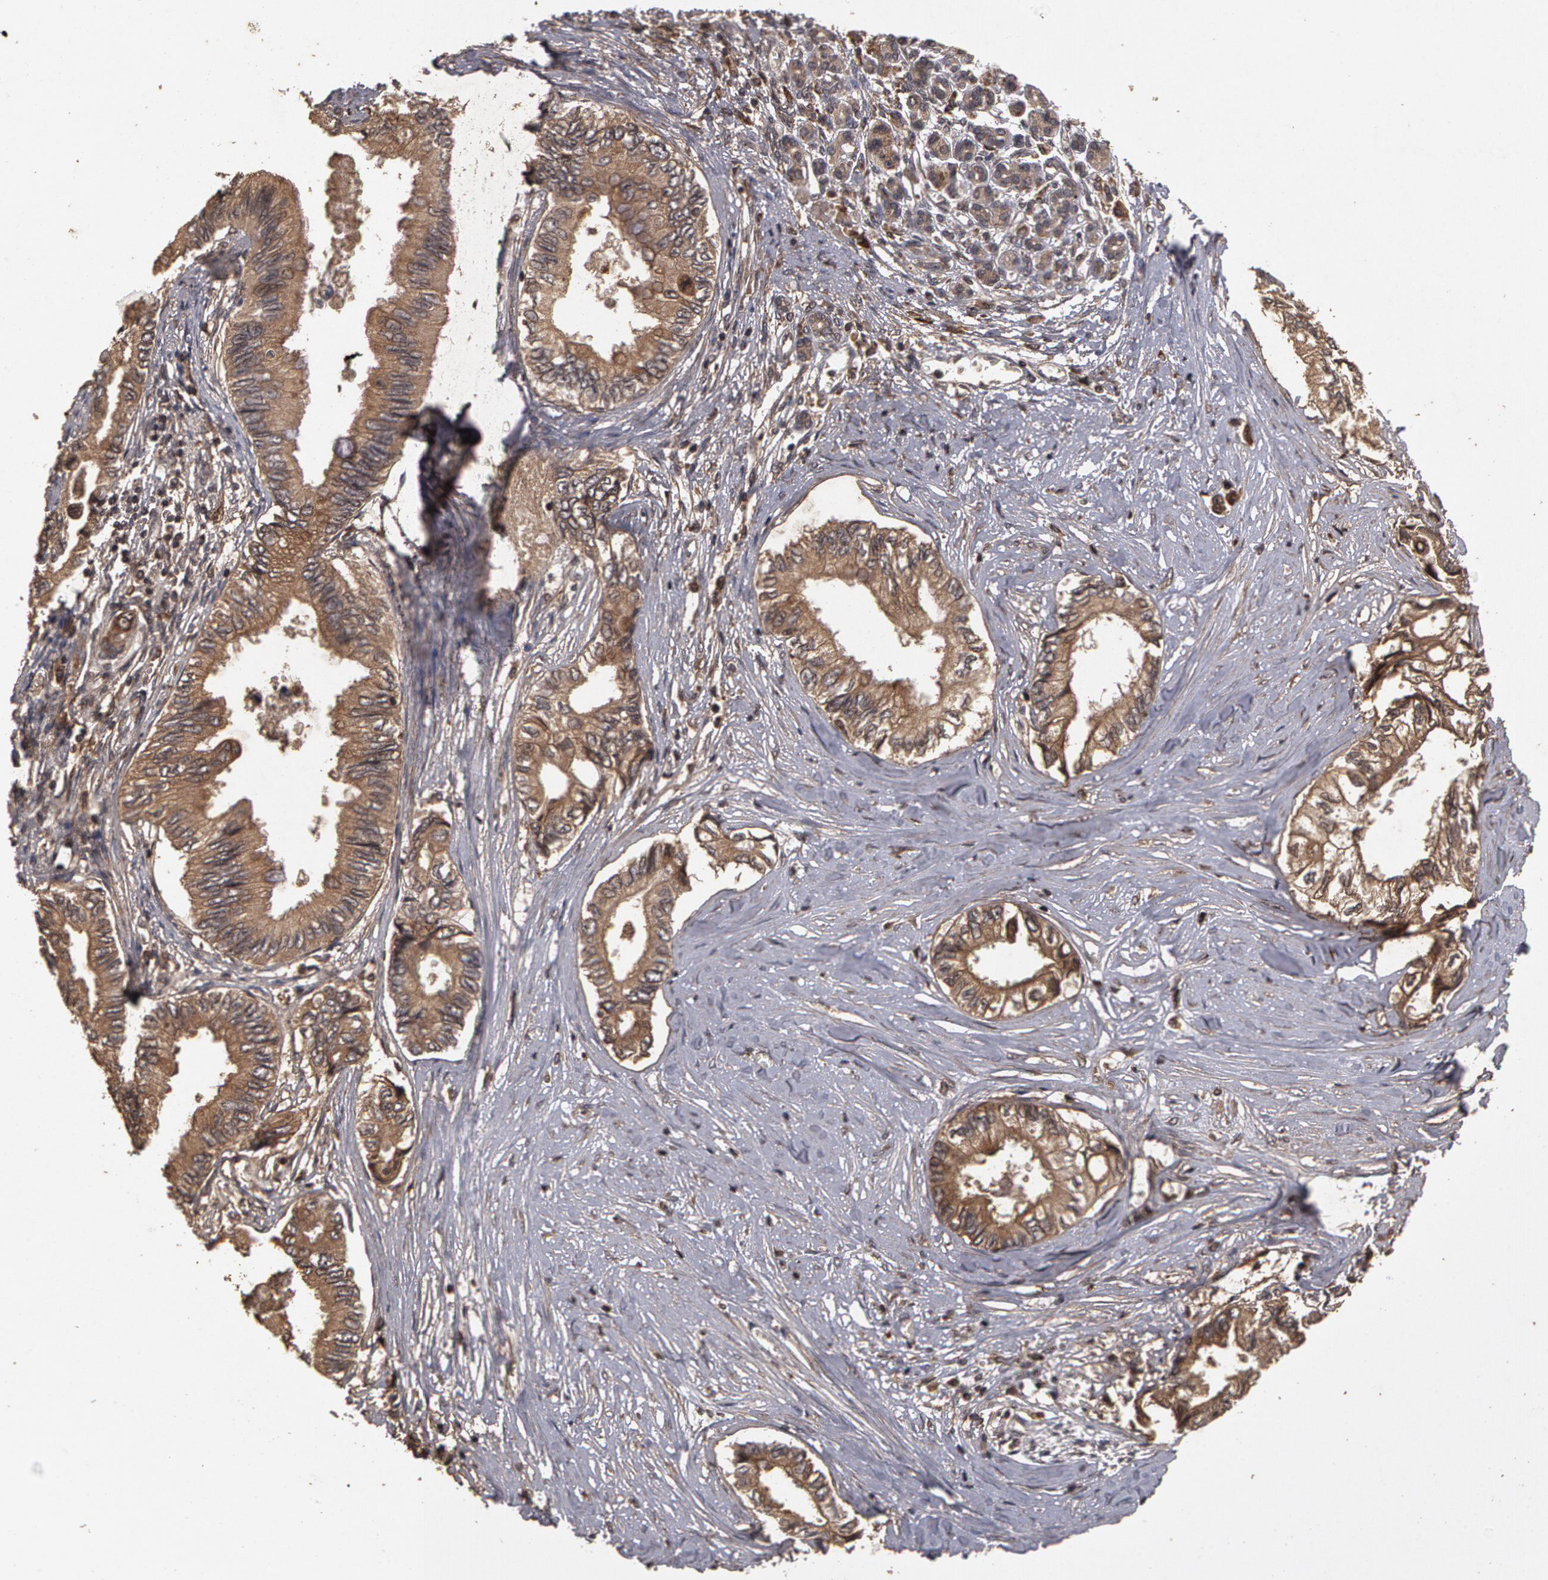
{"staining": {"intensity": "weak", "quantity": ">75%", "location": "cytoplasmic/membranous"}, "tissue": "pancreatic cancer", "cell_type": "Tumor cells", "image_type": "cancer", "snomed": [{"axis": "morphology", "description": "Adenocarcinoma, NOS"}, {"axis": "topography", "description": "Pancreas"}], "caption": "A micrograph of human pancreatic cancer (adenocarcinoma) stained for a protein reveals weak cytoplasmic/membranous brown staining in tumor cells. (brown staining indicates protein expression, while blue staining denotes nuclei).", "gene": "CALR", "patient": {"sex": "female", "age": 66}}